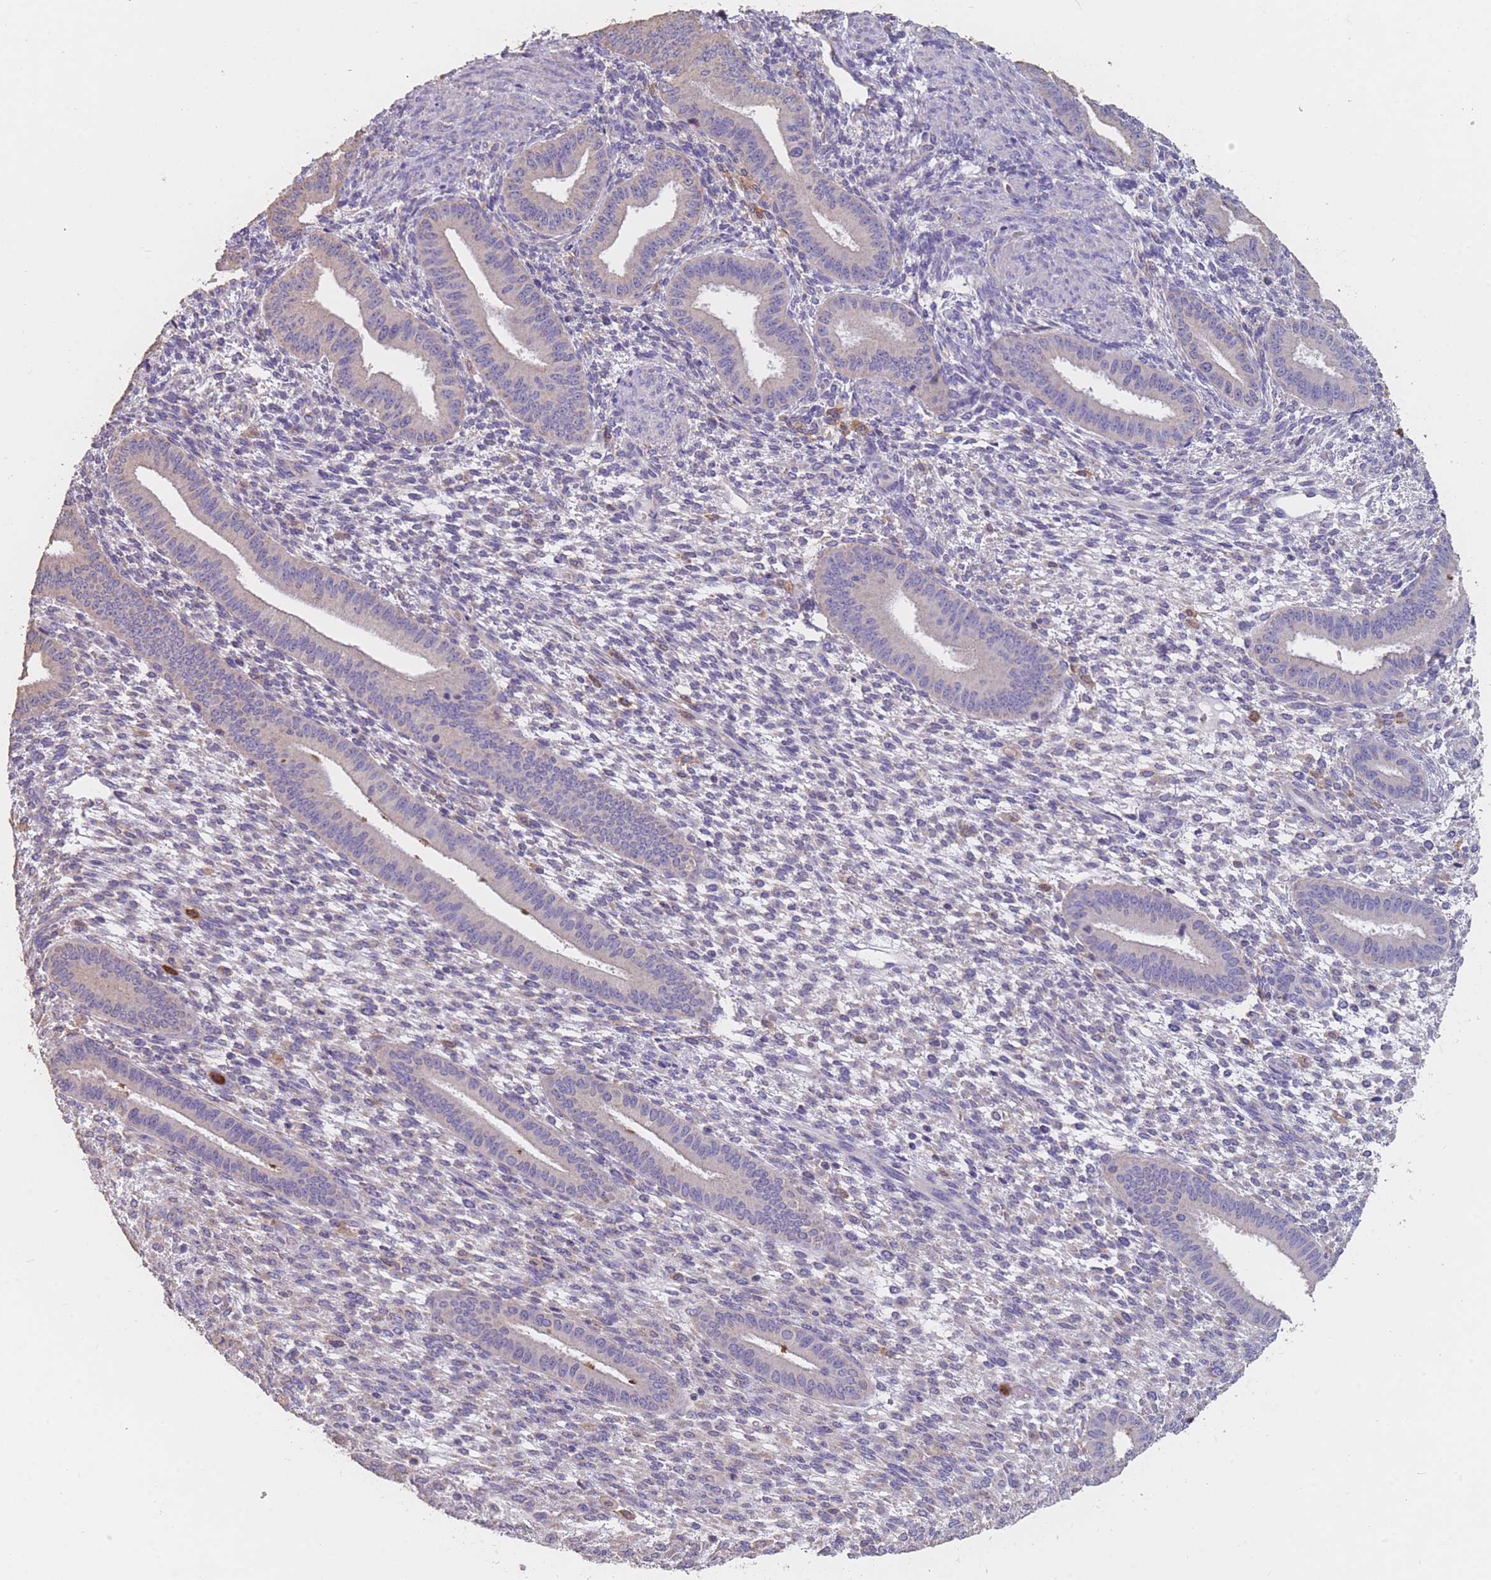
{"staining": {"intensity": "negative", "quantity": "none", "location": "none"}, "tissue": "endometrium", "cell_type": "Cells in endometrial stroma", "image_type": "normal", "snomed": [{"axis": "morphology", "description": "Normal tissue, NOS"}, {"axis": "topography", "description": "Endometrium"}], "caption": "DAB (3,3'-diaminobenzidine) immunohistochemical staining of normal endometrium demonstrates no significant positivity in cells in endometrial stroma. Nuclei are stained in blue.", "gene": "CLEC12A", "patient": {"sex": "female", "age": 36}}